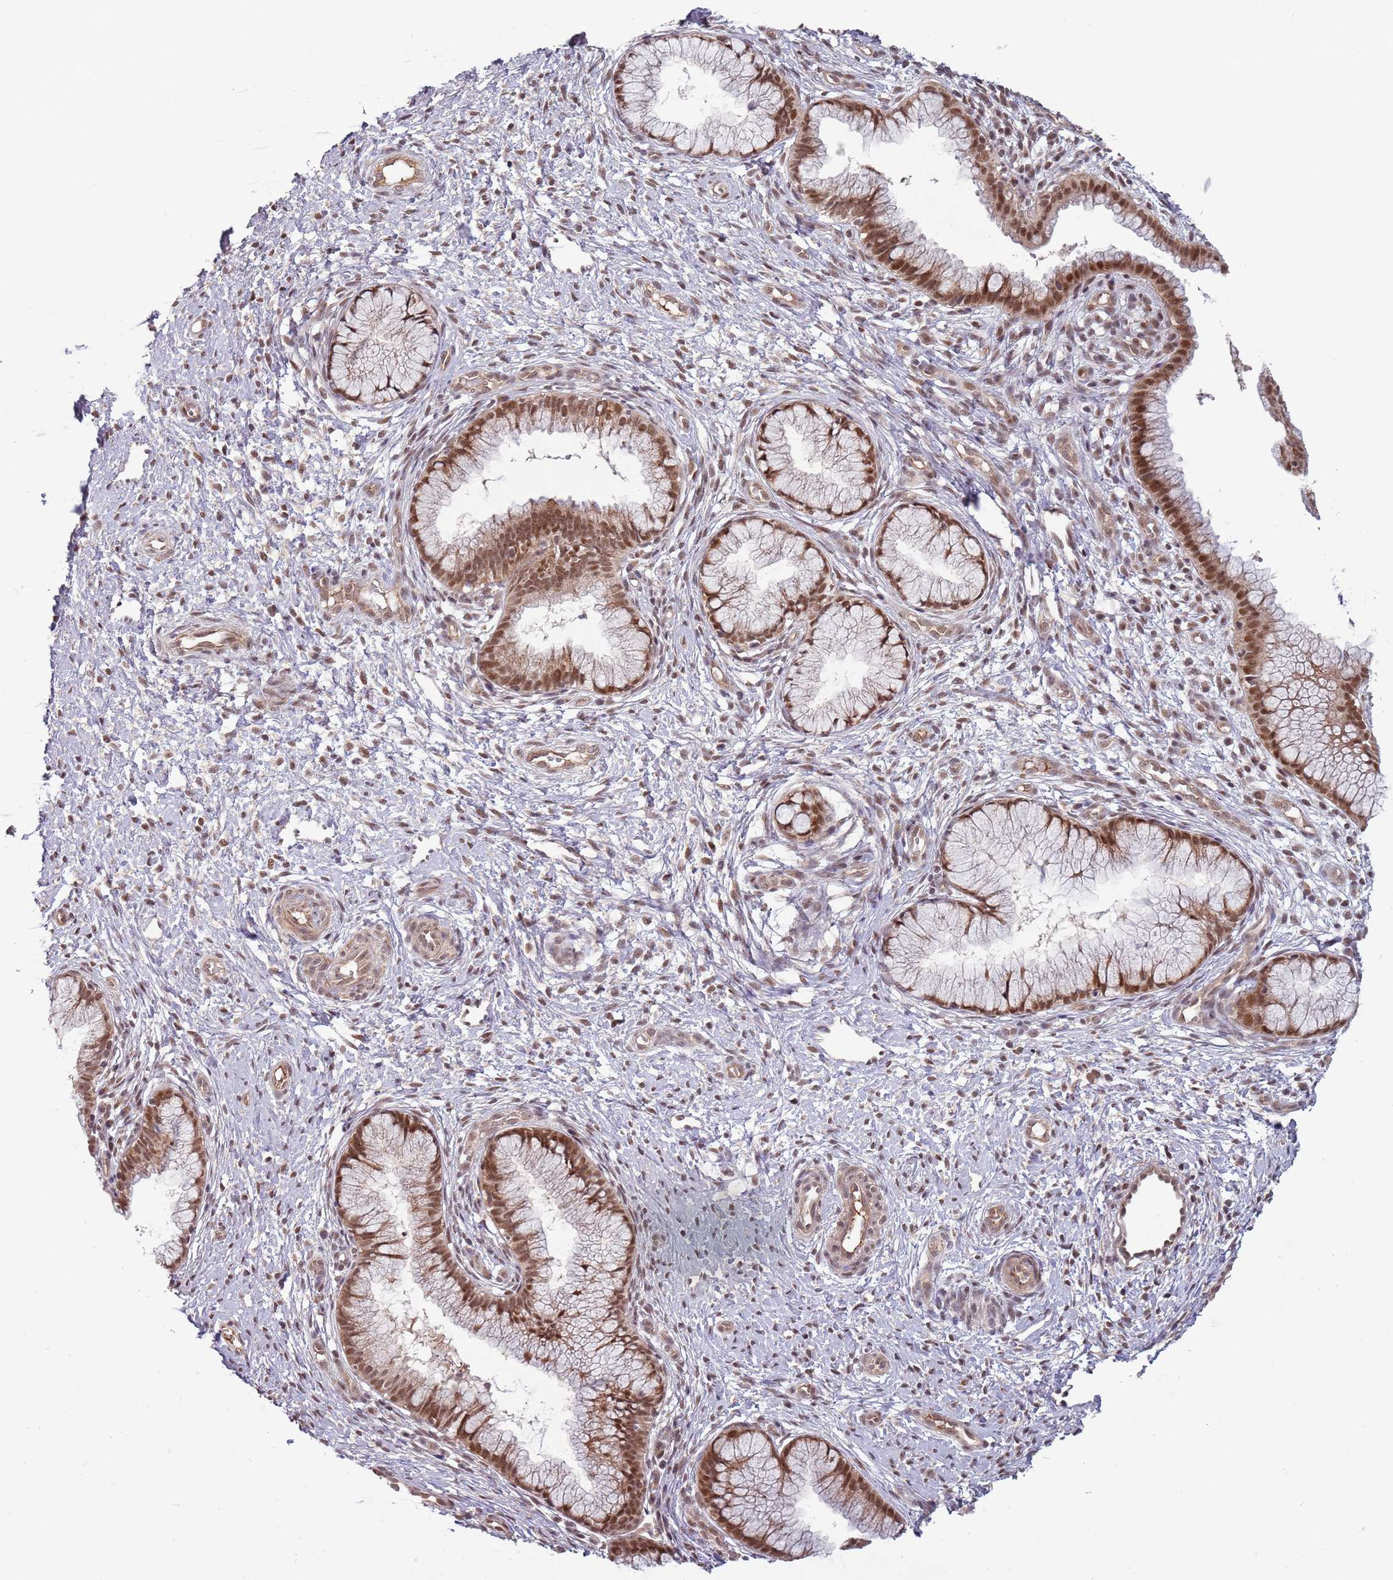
{"staining": {"intensity": "strong", "quantity": ">75%", "location": "cytoplasmic/membranous,nuclear"}, "tissue": "cervix", "cell_type": "Glandular cells", "image_type": "normal", "snomed": [{"axis": "morphology", "description": "Normal tissue, NOS"}, {"axis": "topography", "description": "Cervix"}], "caption": "An immunohistochemistry photomicrograph of unremarkable tissue is shown. Protein staining in brown labels strong cytoplasmic/membranous,nuclear positivity in cervix within glandular cells. (IHC, brightfield microscopy, high magnification).", "gene": "SUDS3", "patient": {"sex": "female", "age": 36}}